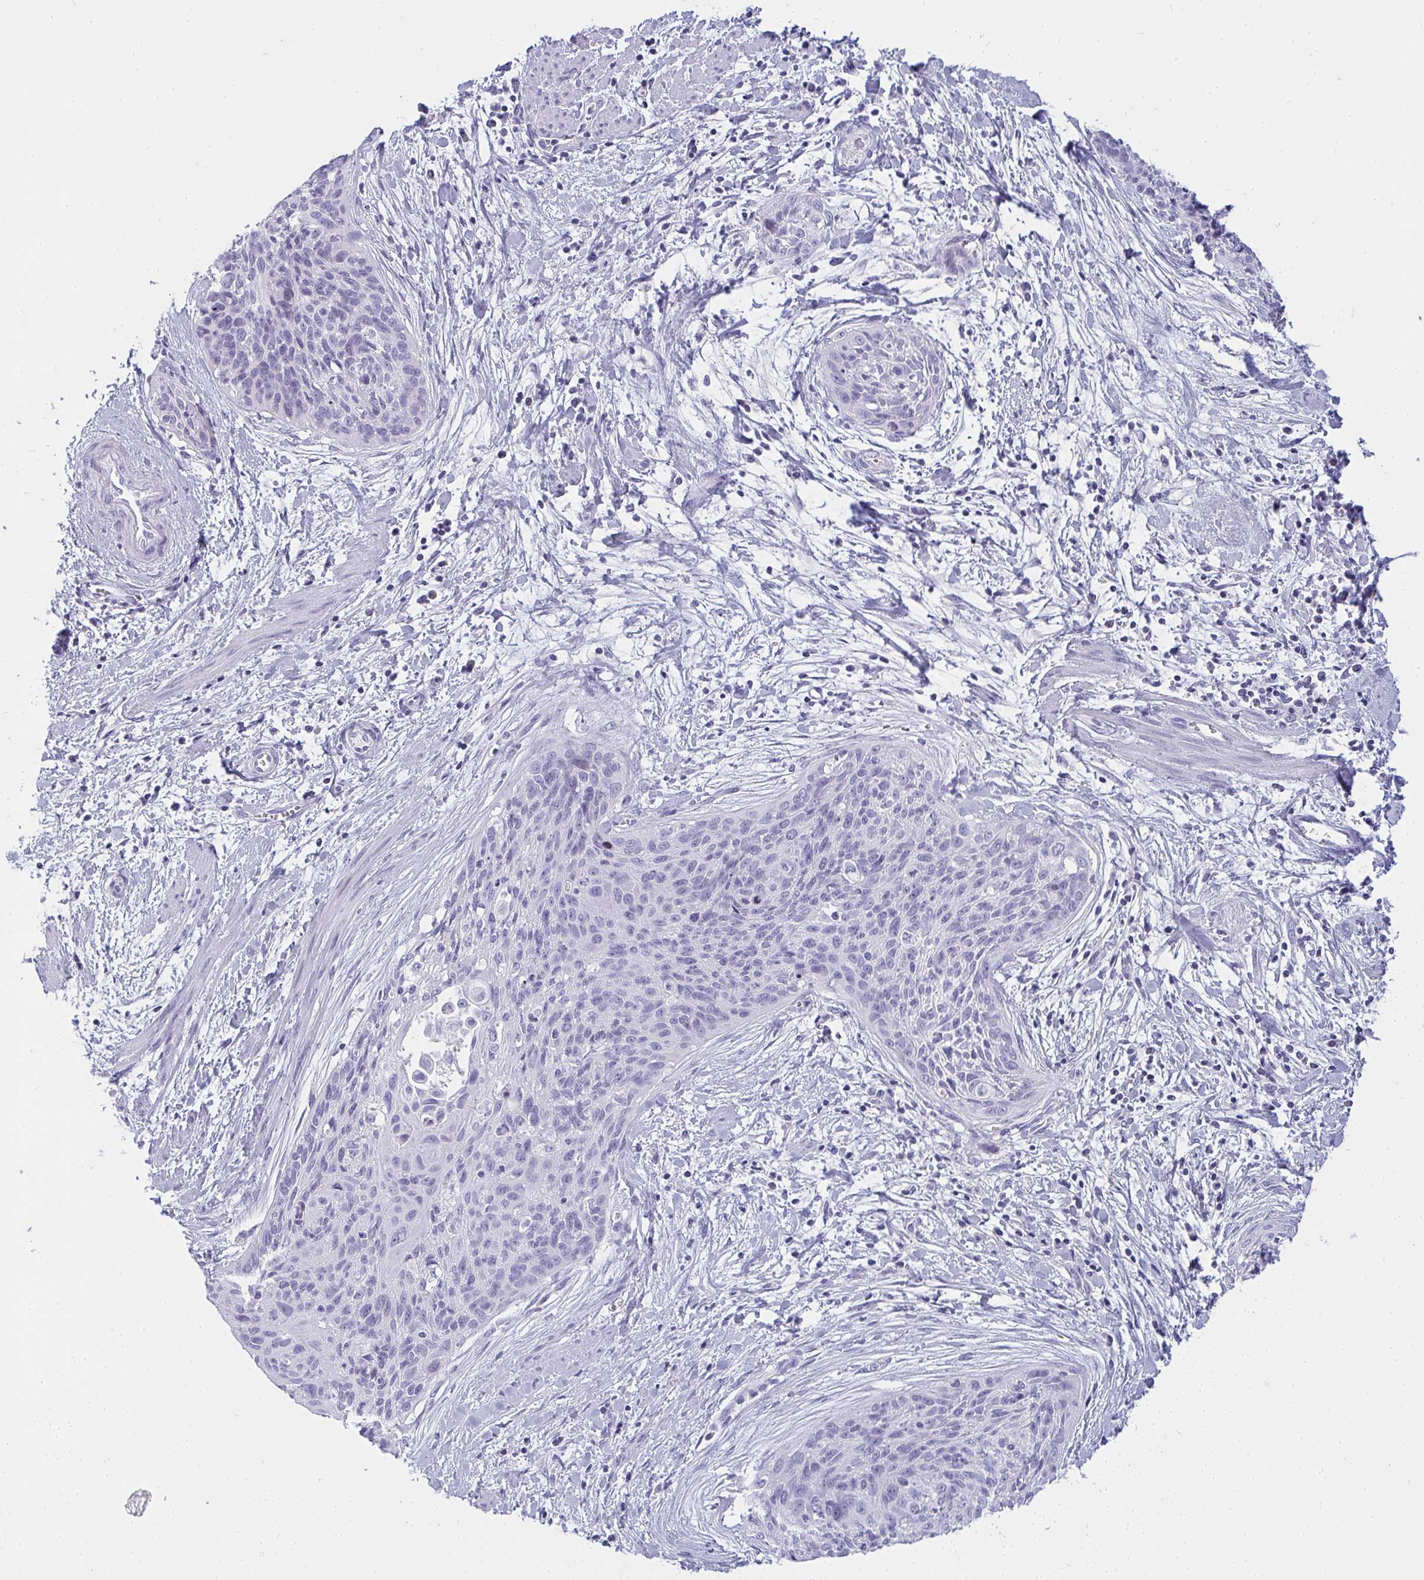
{"staining": {"intensity": "negative", "quantity": "none", "location": "none"}, "tissue": "cervical cancer", "cell_type": "Tumor cells", "image_type": "cancer", "snomed": [{"axis": "morphology", "description": "Squamous cell carcinoma, NOS"}, {"axis": "topography", "description": "Cervix"}], "caption": "Human cervical cancer (squamous cell carcinoma) stained for a protein using immunohistochemistry (IHC) exhibits no expression in tumor cells.", "gene": "ZNF182", "patient": {"sex": "female", "age": 55}}